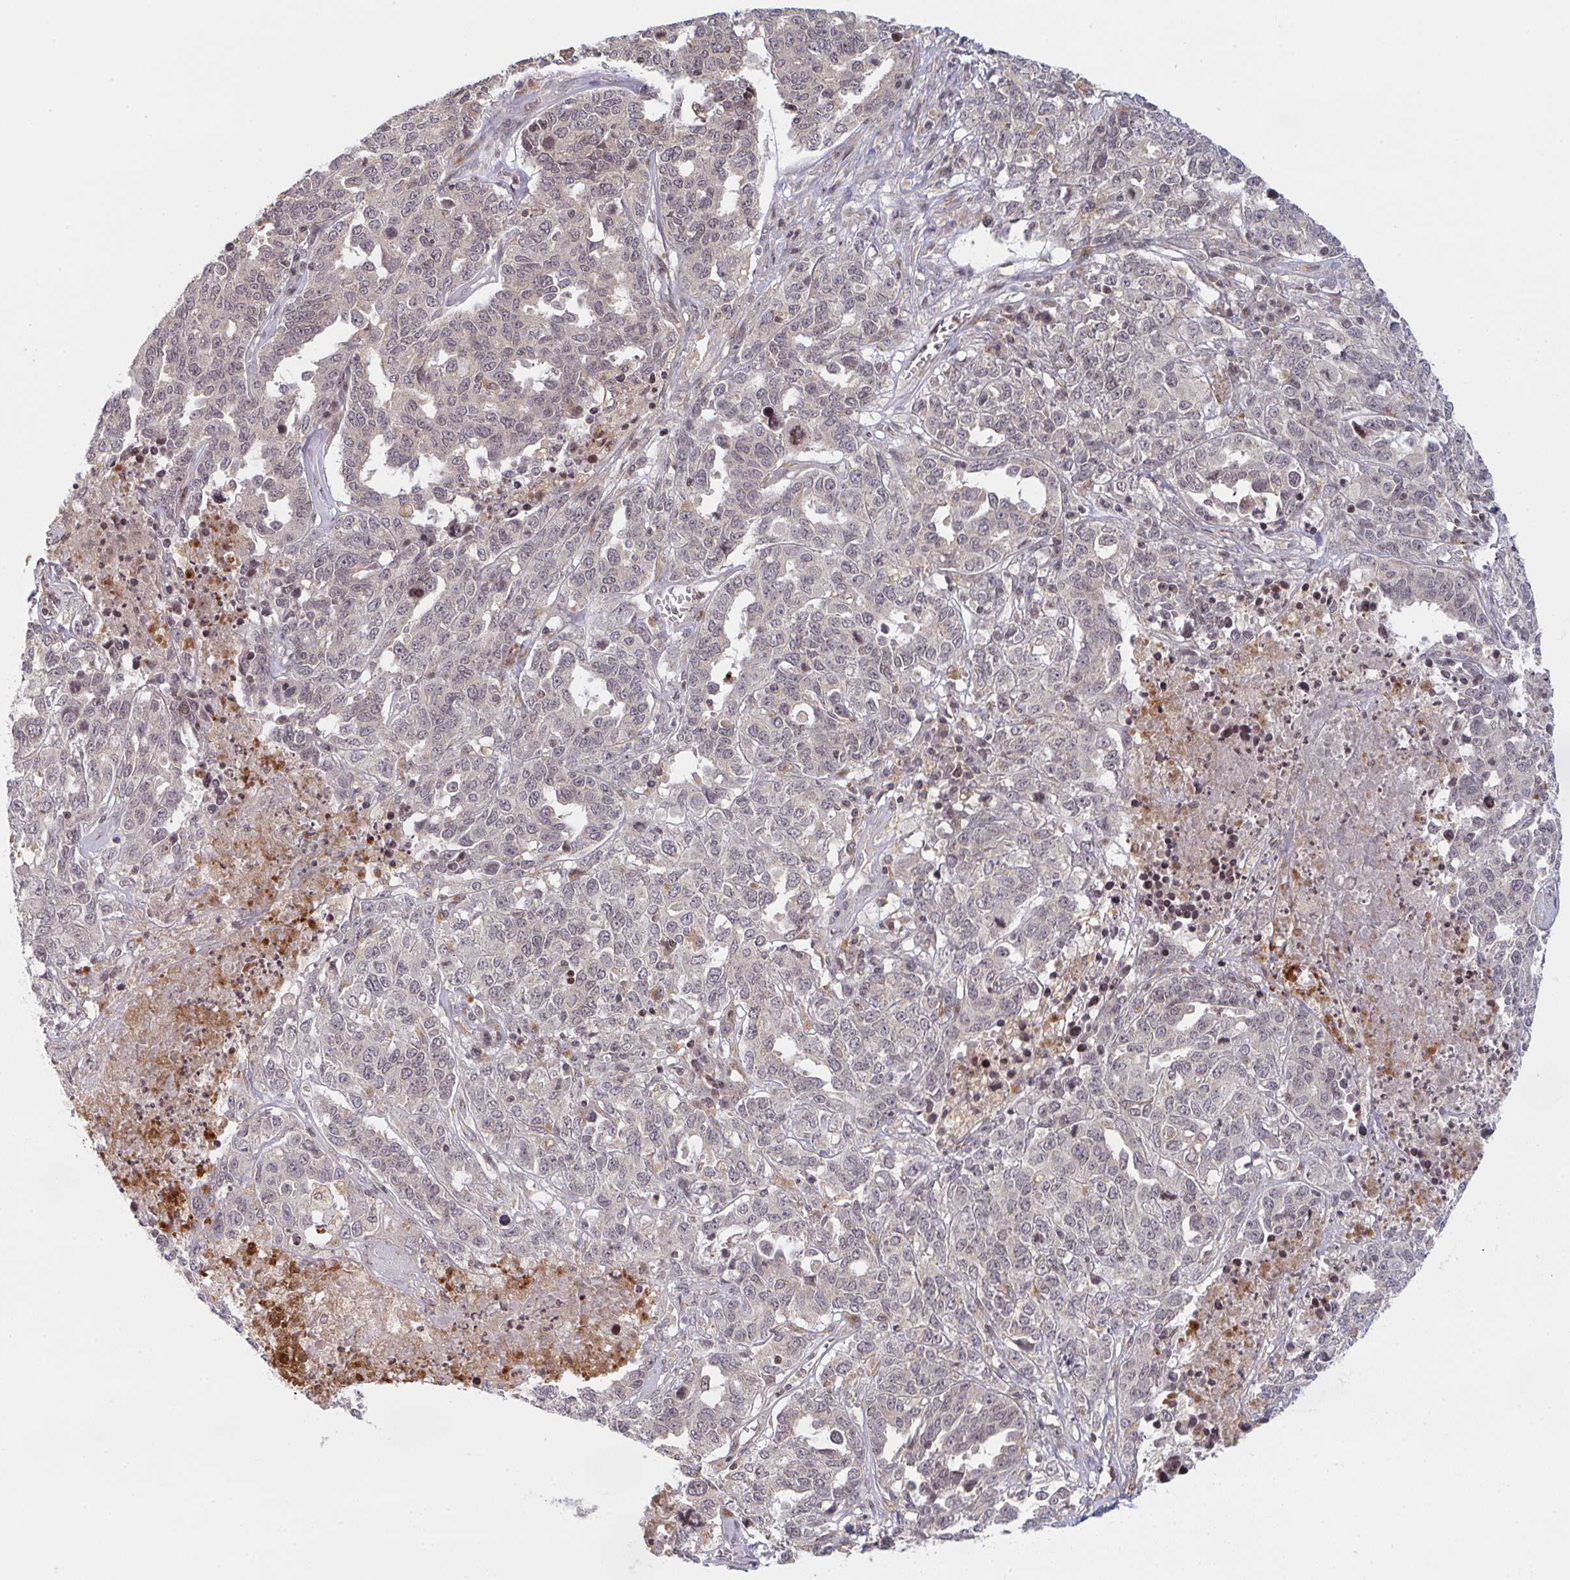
{"staining": {"intensity": "weak", "quantity": "<25%", "location": "nuclear"}, "tissue": "ovarian cancer", "cell_type": "Tumor cells", "image_type": "cancer", "snomed": [{"axis": "morphology", "description": "Carcinoma, endometroid"}, {"axis": "topography", "description": "Ovary"}], "caption": "Tumor cells are negative for brown protein staining in ovarian endometroid carcinoma.", "gene": "DCST1", "patient": {"sex": "female", "age": 62}}